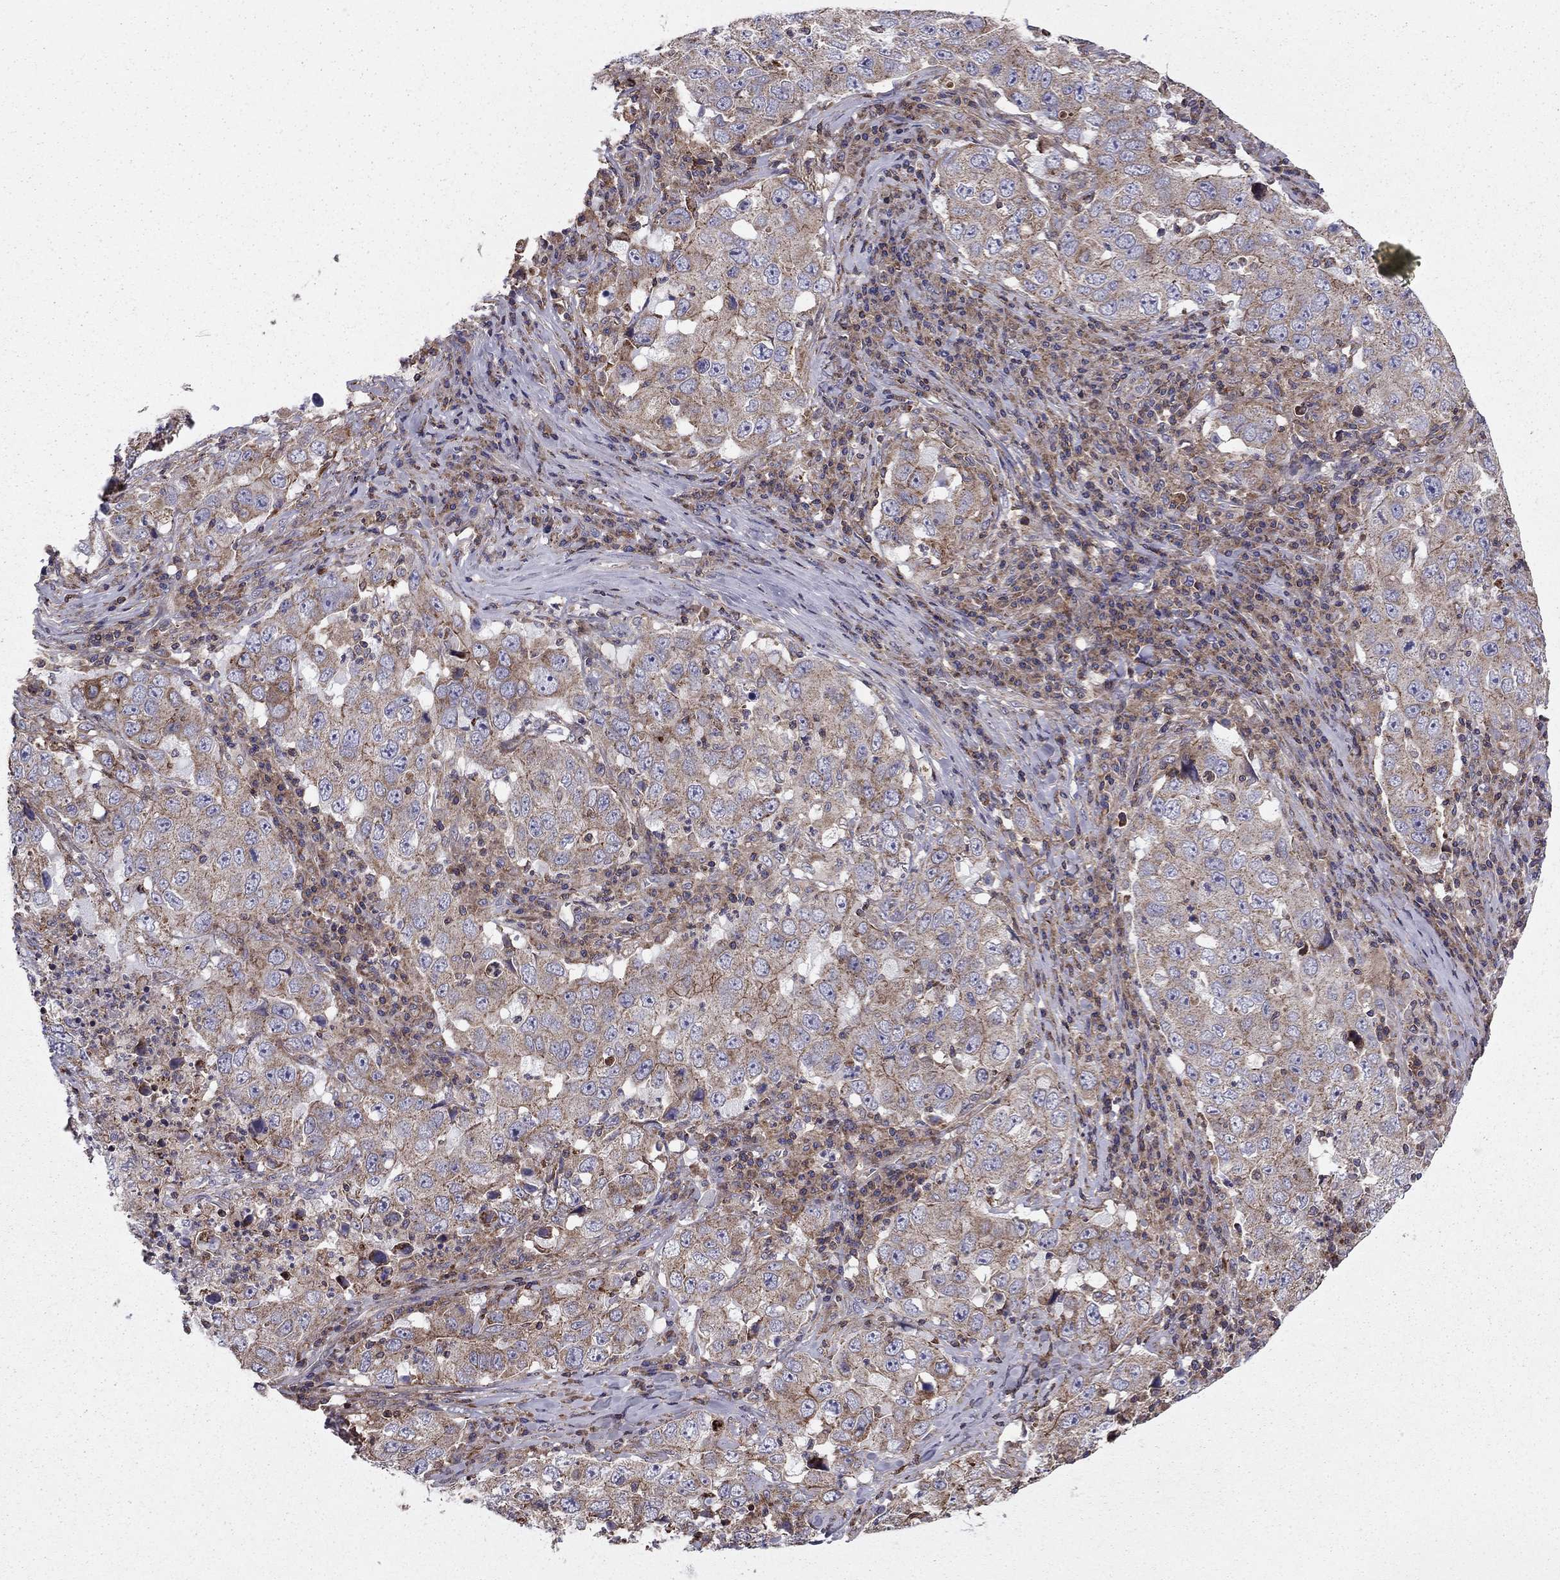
{"staining": {"intensity": "moderate", "quantity": "<25%", "location": "cytoplasmic/membranous"}, "tissue": "lung cancer", "cell_type": "Tumor cells", "image_type": "cancer", "snomed": [{"axis": "morphology", "description": "Adenocarcinoma, NOS"}, {"axis": "topography", "description": "Lung"}], "caption": "The photomicrograph displays staining of lung cancer, revealing moderate cytoplasmic/membranous protein staining (brown color) within tumor cells.", "gene": "ALG6", "patient": {"sex": "male", "age": 73}}